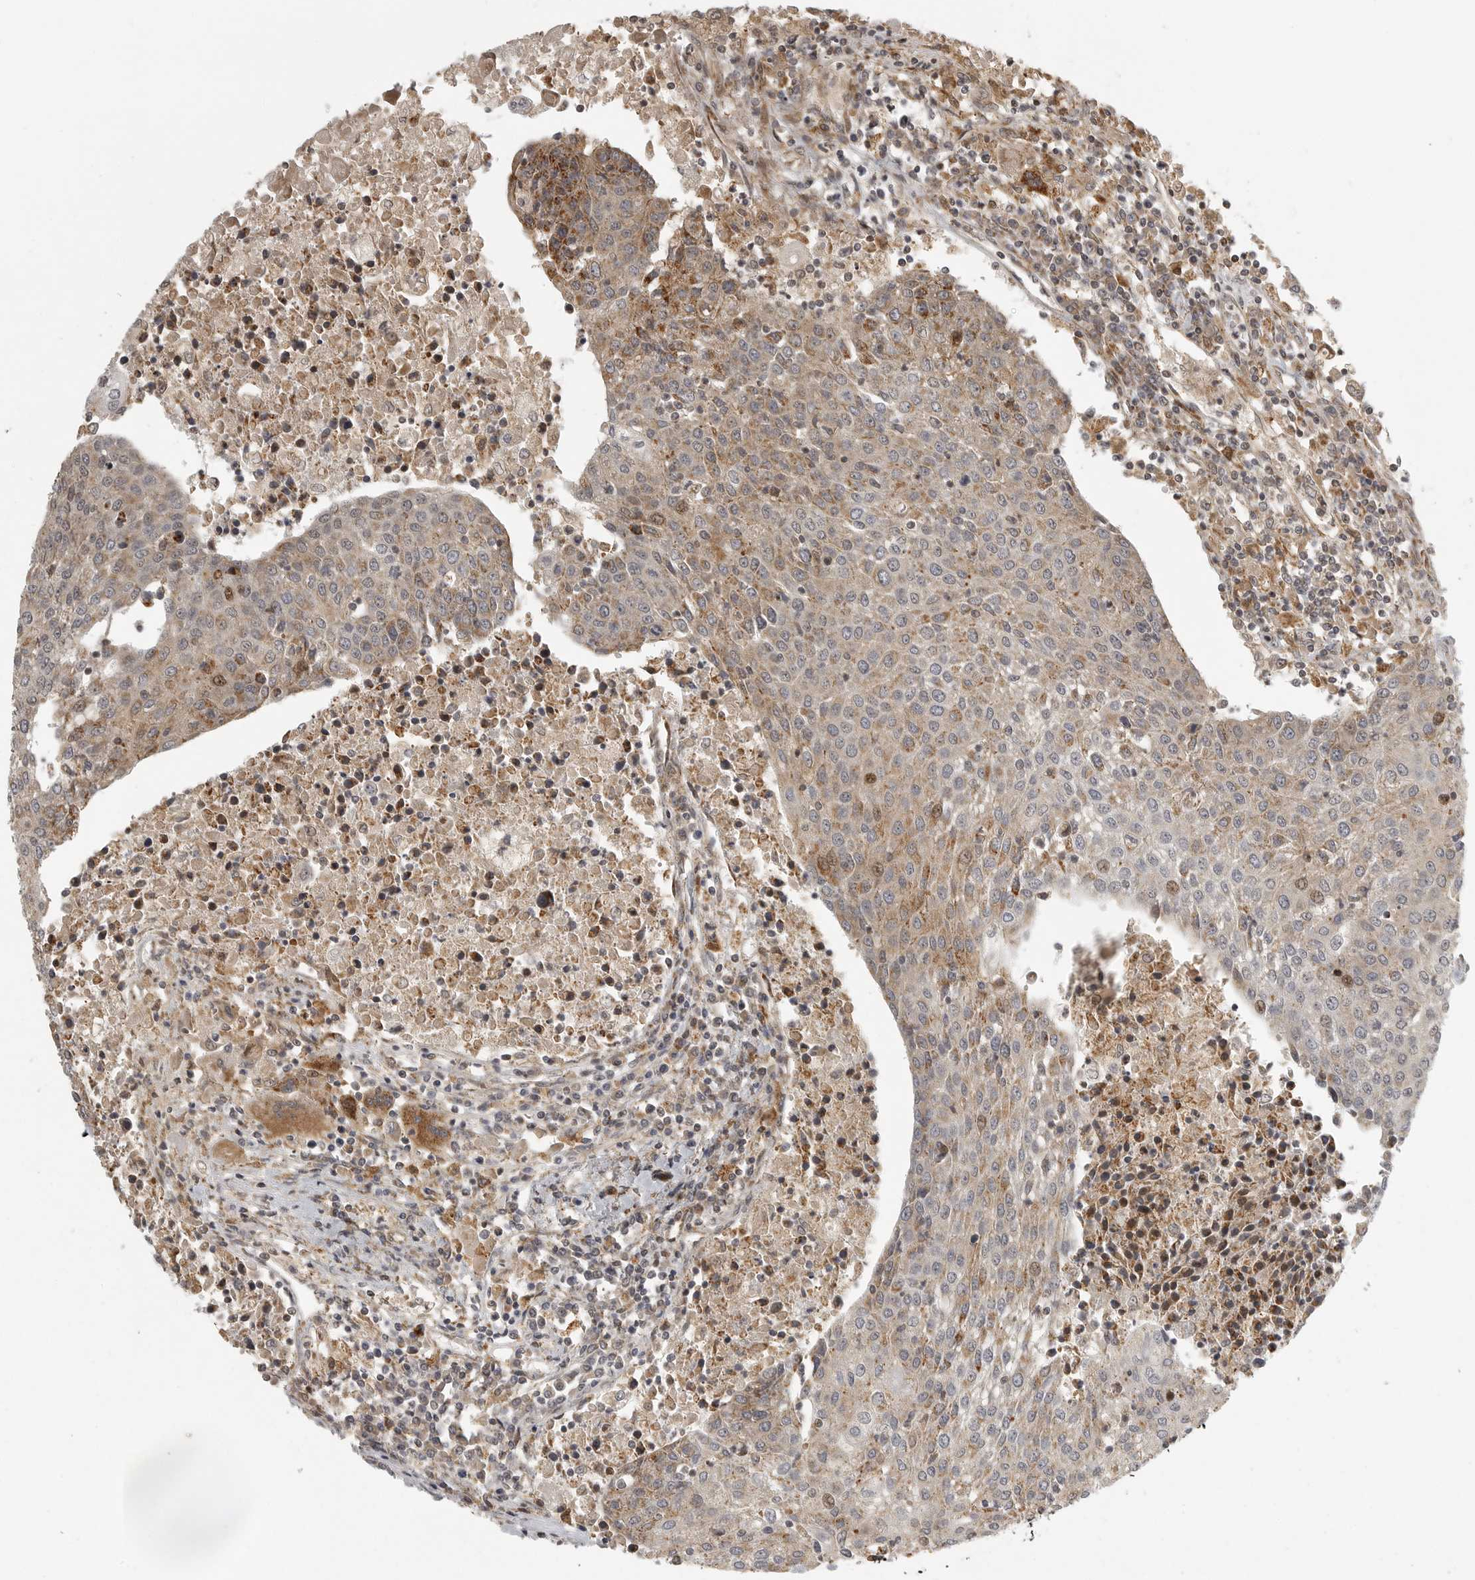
{"staining": {"intensity": "moderate", "quantity": "<25%", "location": "cytoplasmic/membranous,nuclear"}, "tissue": "urothelial cancer", "cell_type": "Tumor cells", "image_type": "cancer", "snomed": [{"axis": "morphology", "description": "Urothelial carcinoma, High grade"}, {"axis": "topography", "description": "Urinary bladder"}], "caption": "The histopathology image shows staining of high-grade urothelial carcinoma, revealing moderate cytoplasmic/membranous and nuclear protein expression (brown color) within tumor cells.", "gene": "NARS2", "patient": {"sex": "female", "age": 85}}